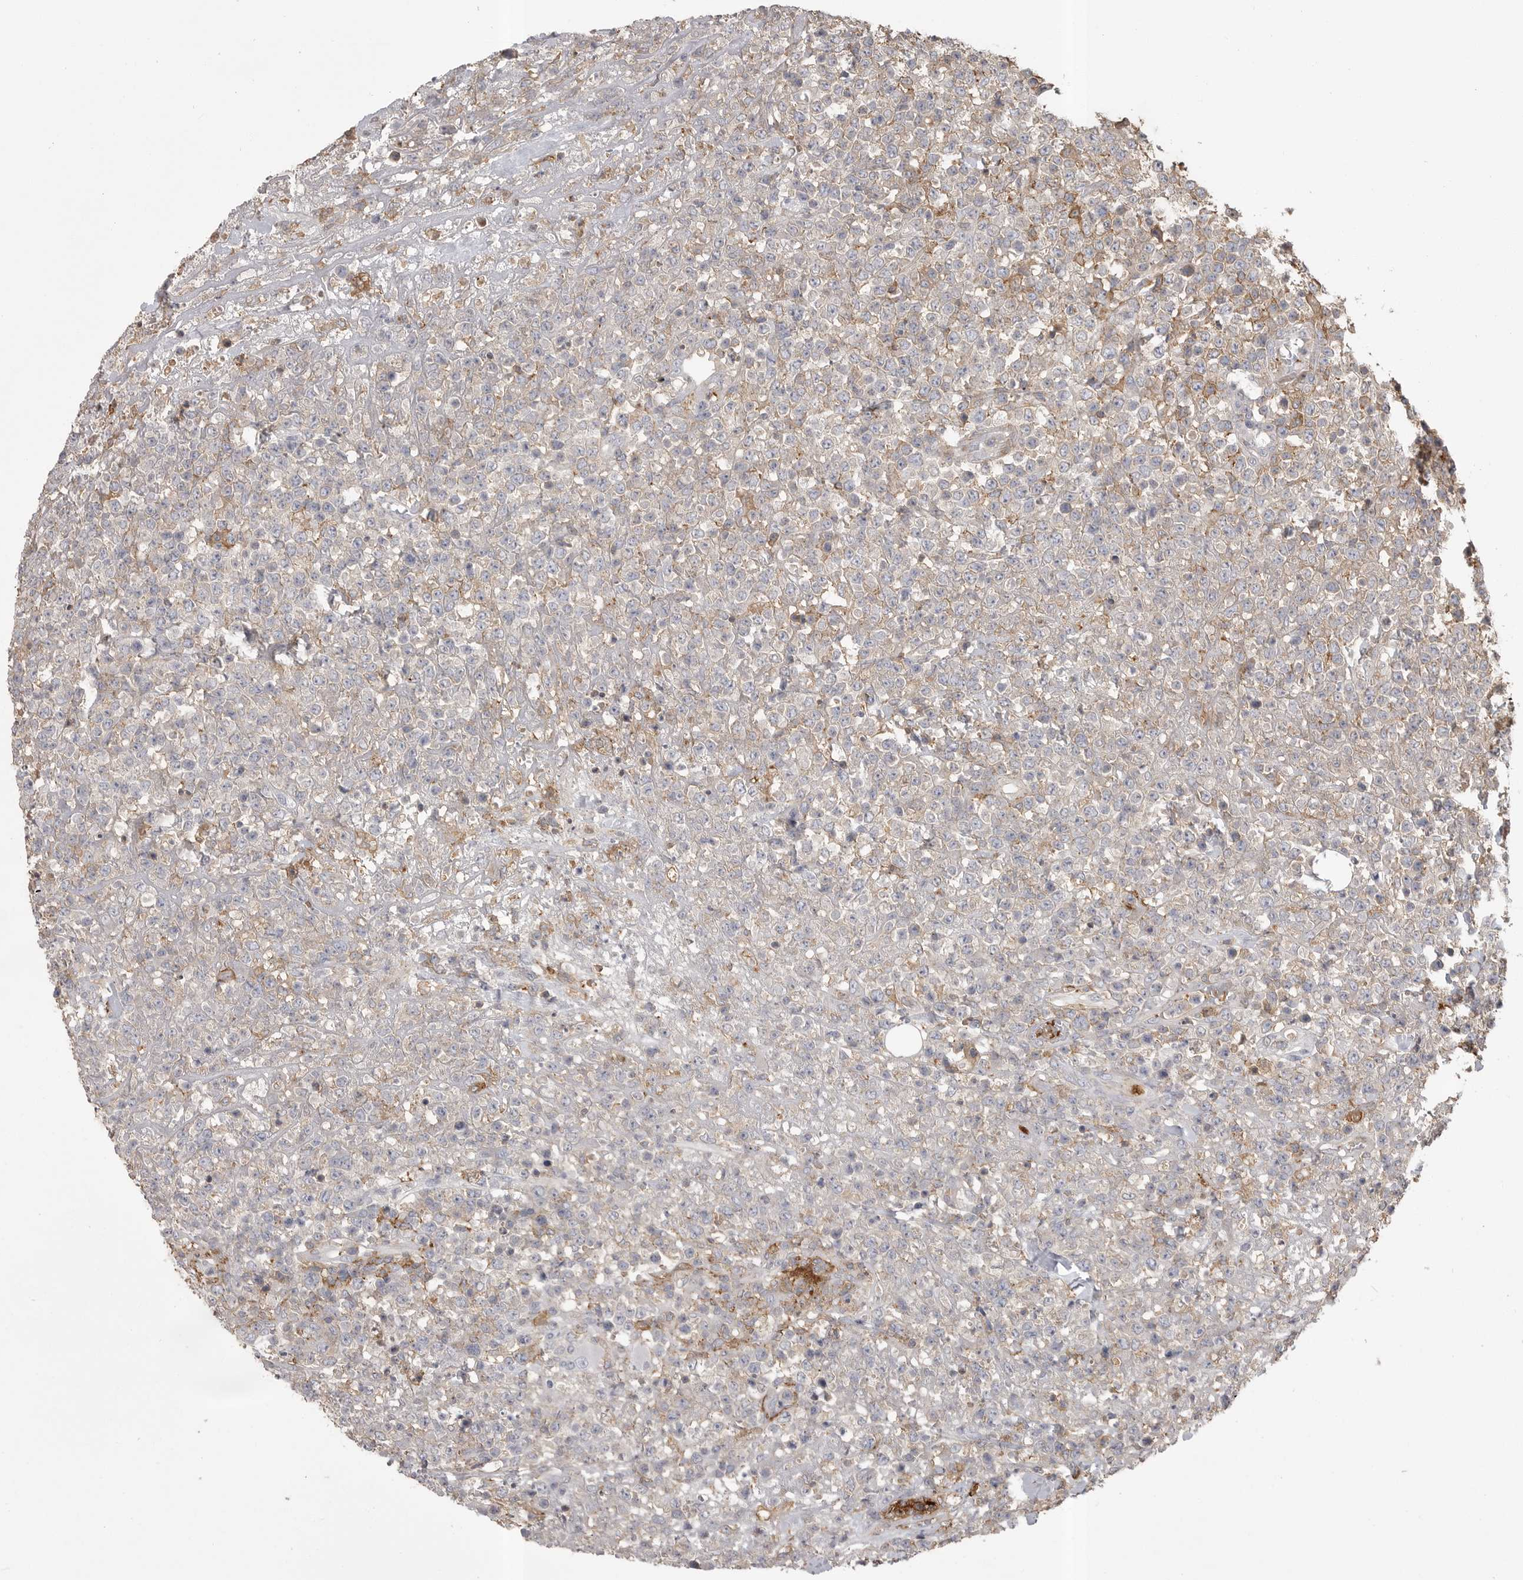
{"staining": {"intensity": "negative", "quantity": "none", "location": "none"}, "tissue": "lymphoma", "cell_type": "Tumor cells", "image_type": "cancer", "snomed": [{"axis": "morphology", "description": "Malignant lymphoma, non-Hodgkin's type, High grade"}, {"axis": "topography", "description": "Colon"}], "caption": "High magnification brightfield microscopy of high-grade malignant lymphoma, non-Hodgkin's type stained with DAB (brown) and counterstained with hematoxylin (blue): tumor cells show no significant staining.", "gene": "CMTM6", "patient": {"sex": "female", "age": 53}}